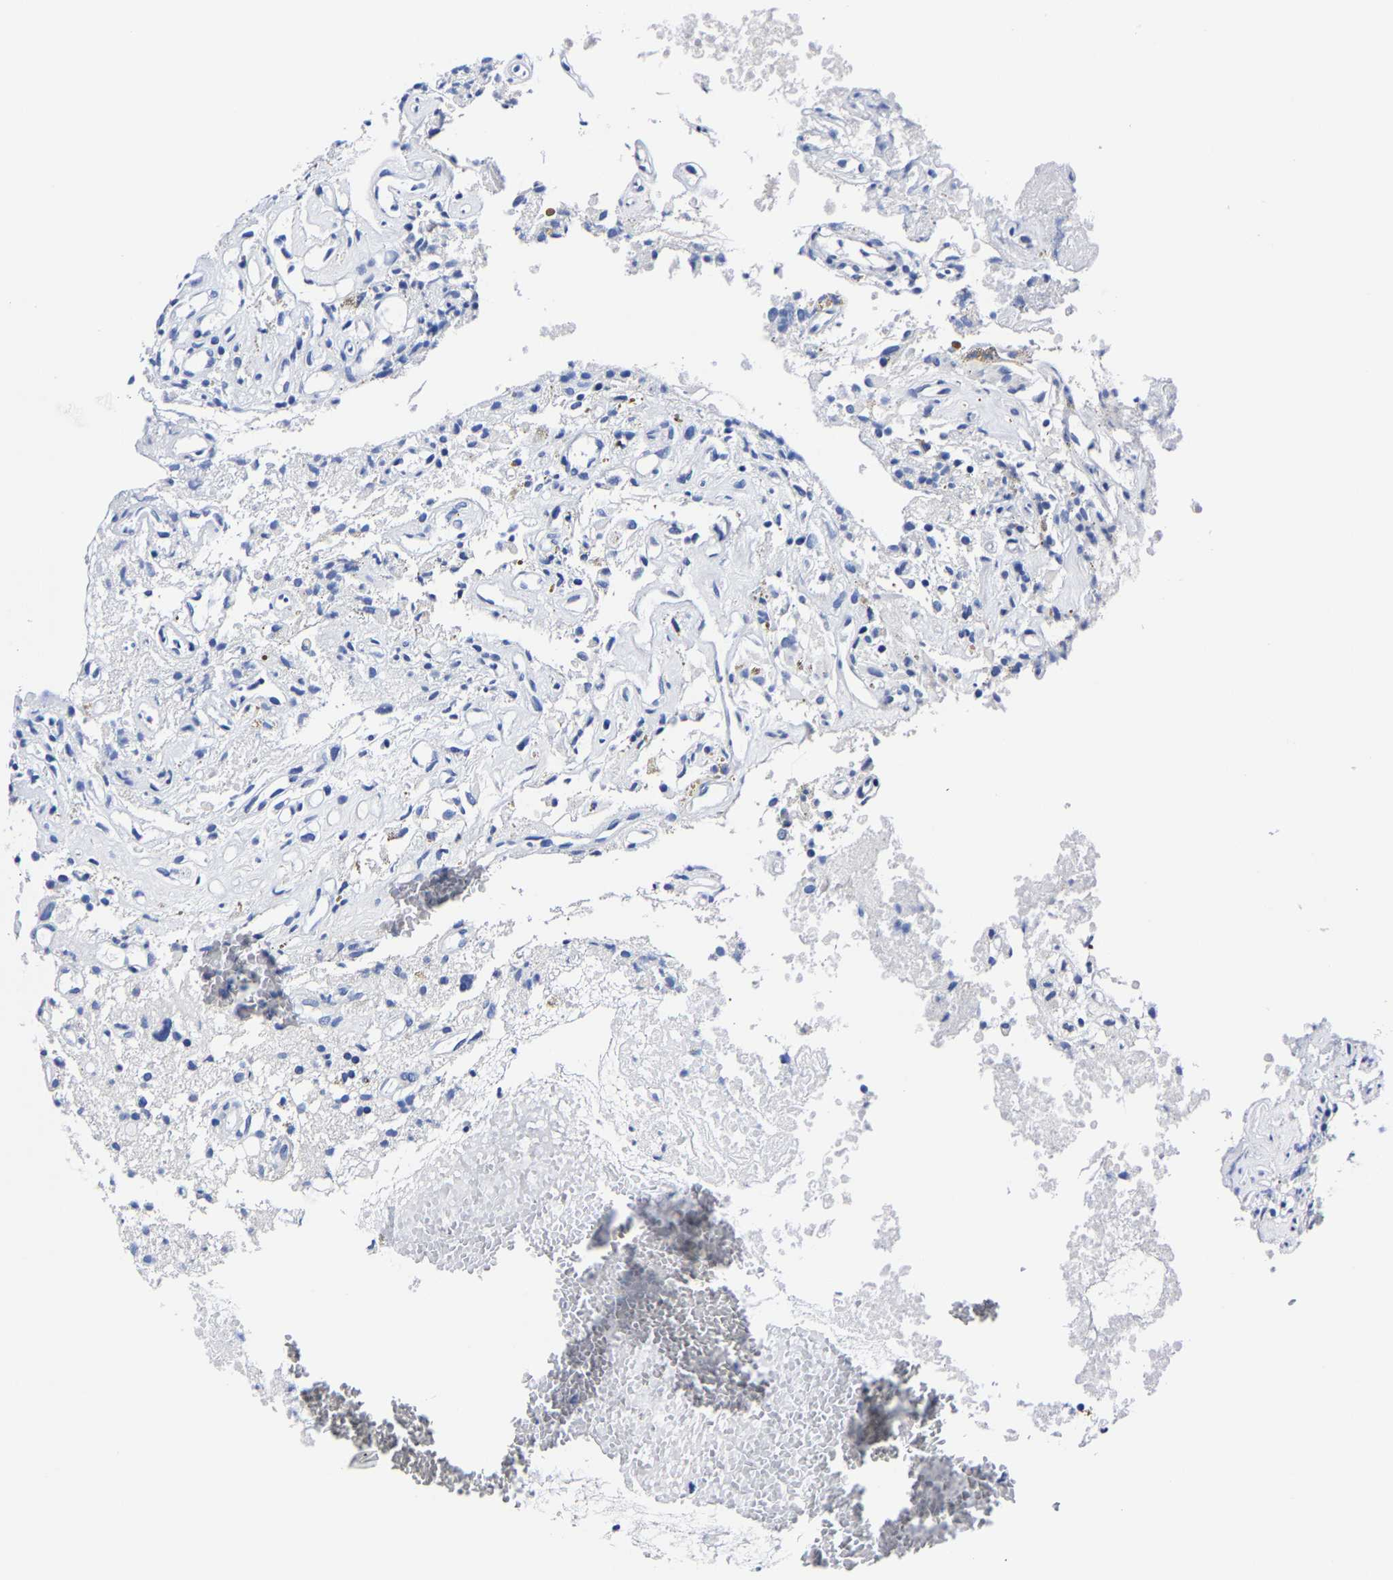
{"staining": {"intensity": "negative", "quantity": "none", "location": "none"}, "tissue": "glioma", "cell_type": "Tumor cells", "image_type": "cancer", "snomed": [{"axis": "morphology", "description": "Glioma, malignant, High grade"}, {"axis": "topography", "description": "Brain"}], "caption": "The photomicrograph shows no significant expression in tumor cells of malignant glioma (high-grade).", "gene": "CPA2", "patient": {"sex": "female", "age": 59}}